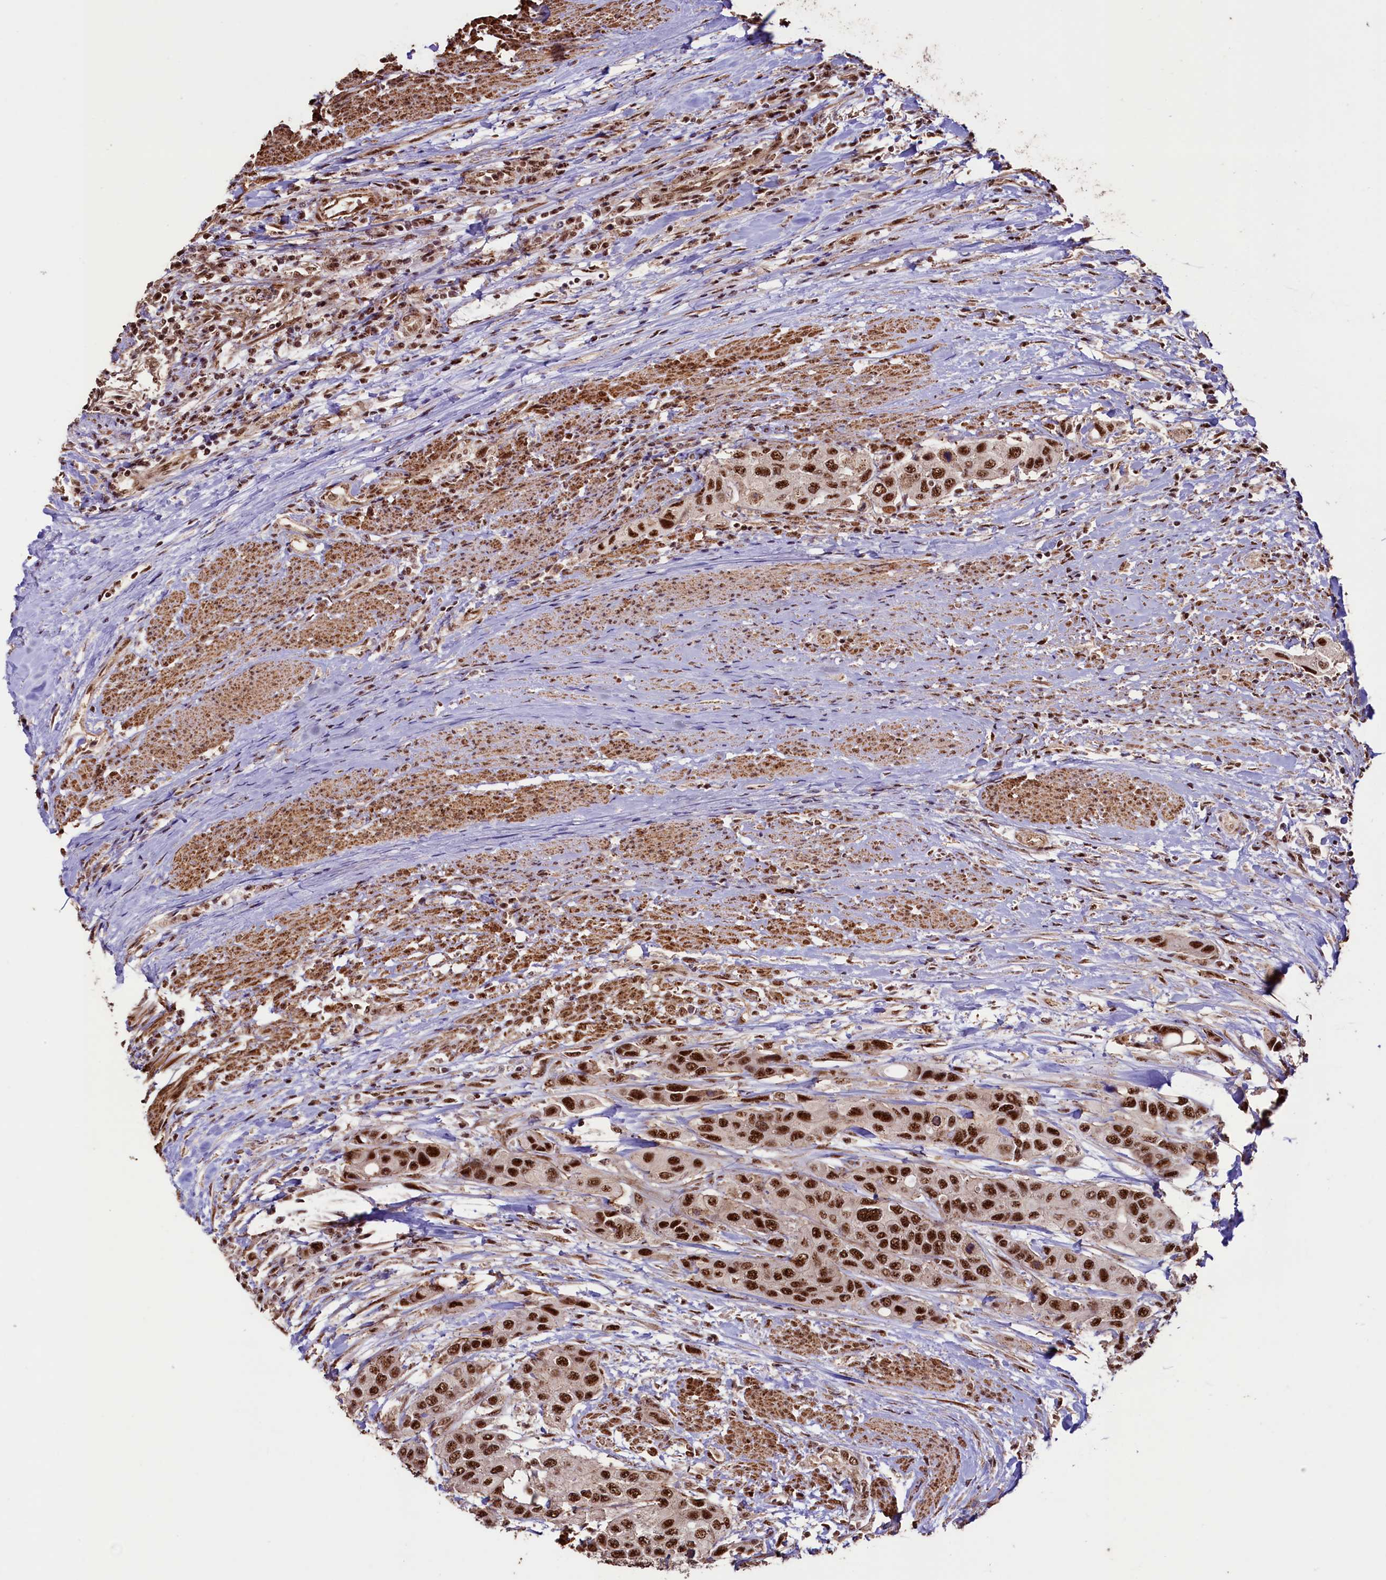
{"staining": {"intensity": "strong", "quantity": ">75%", "location": "nuclear"}, "tissue": "urothelial cancer", "cell_type": "Tumor cells", "image_type": "cancer", "snomed": [{"axis": "morphology", "description": "Normal tissue, NOS"}, {"axis": "morphology", "description": "Urothelial carcinoma, High grade"}, {"axis": "topography", "description": "Vascular tissue"}, {"axis": "topography", "description": "Urinary bladder"}], "caption": "IHC micrograph of urothelial cancer stained for a protein (brown), which demonstrates high levels of strong nuclear staining in approximately >75% of tumor cells.", "gene": "SFSWAP", "patient": {"sex": "female", "age": 56}}